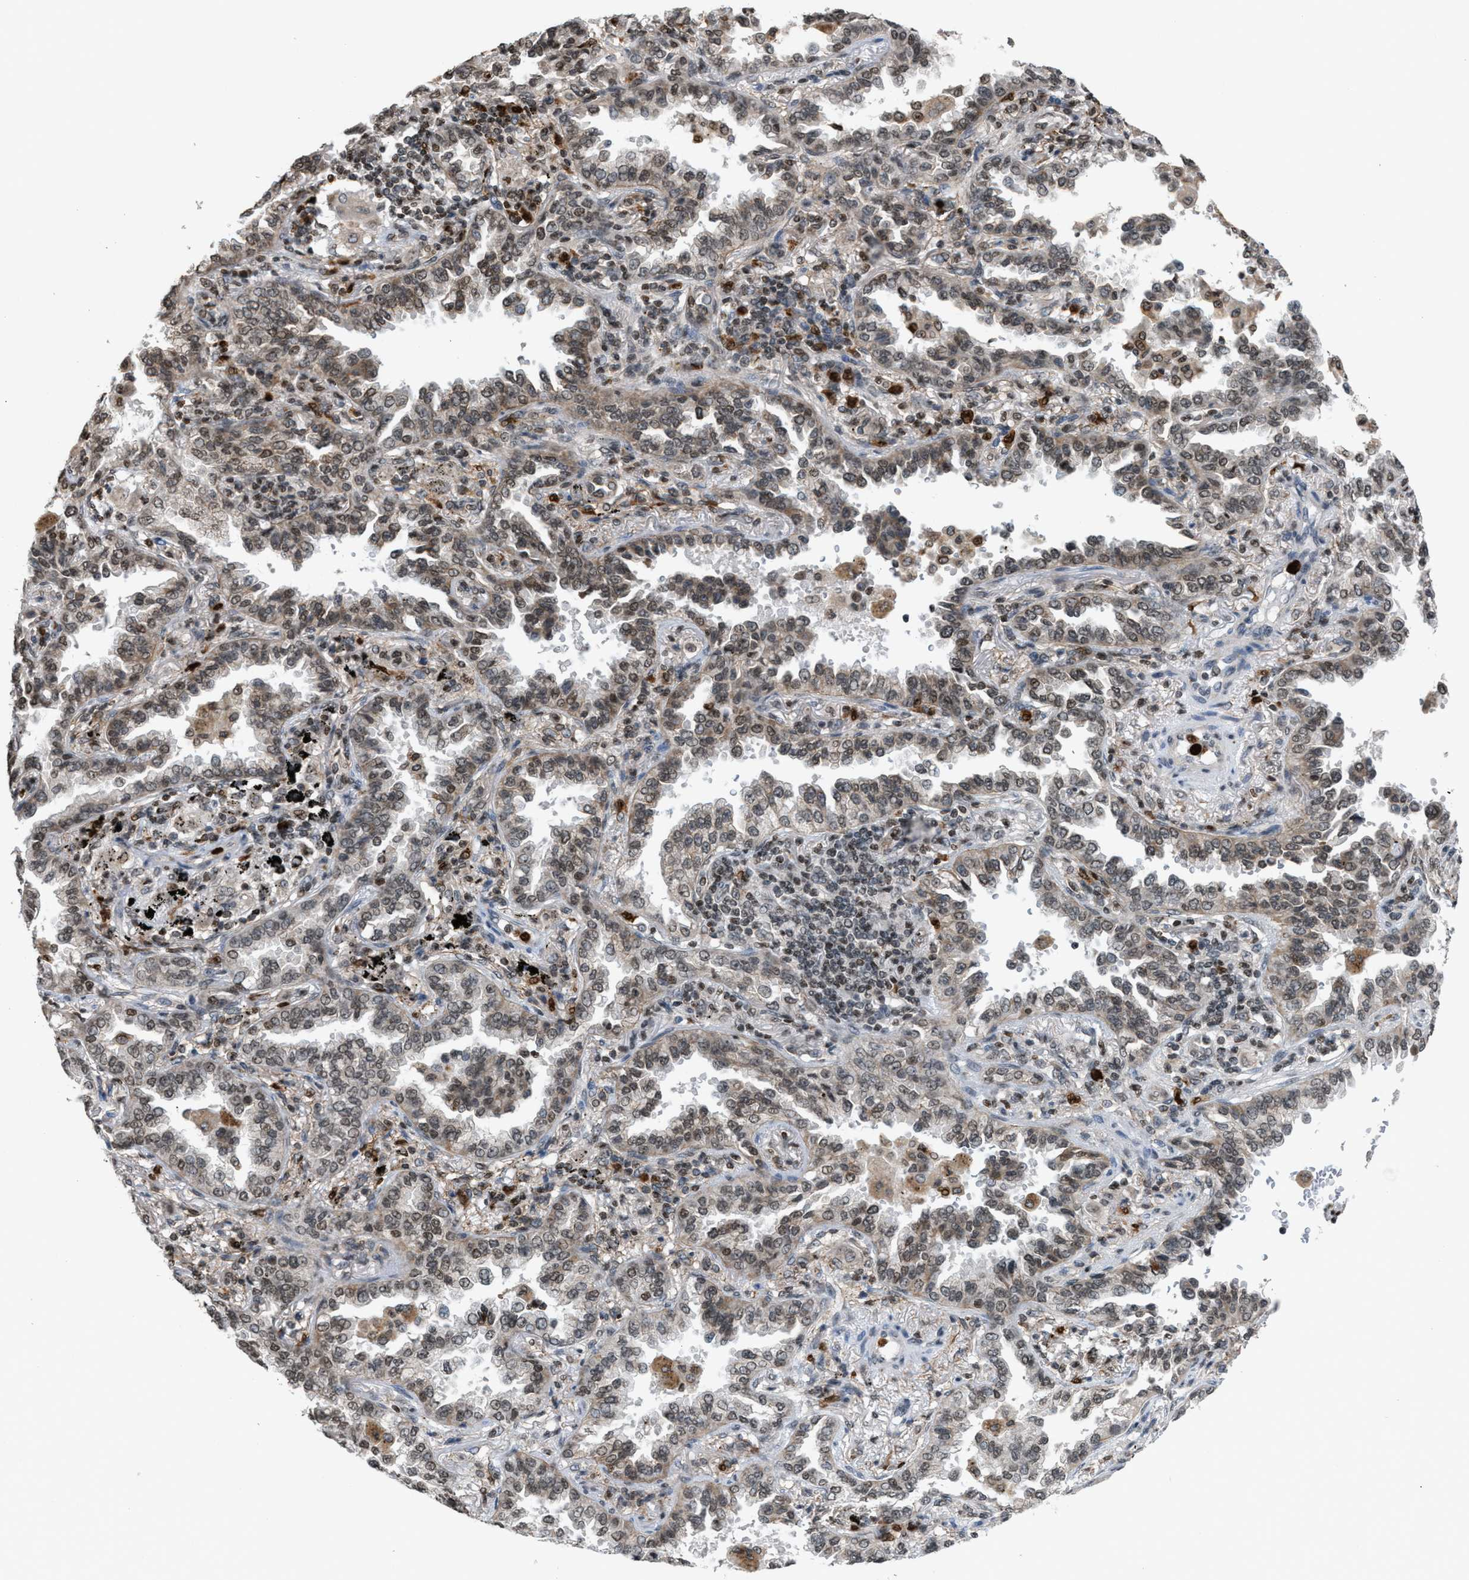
{"staining": {"intensity": "weak", "quantity": ">75%", "location": "cytoplasmic/membranous,nuclear"}, "tissue": "lung cancer", "cell_type": "Tumor cells", "image_type": "cancer", "snomed": [{"axis": "morphology", "description": "Normal tissue, NOS"}, {"axis": "morphology", "description": "Adenocarcinoma, NOS"}, {"axis": "topography", "description": "Lung"}], "caption": "Immunohistochemistry (DAB (3,3'-diaminobenzidine)) staining of lung adenocarcinoma demonstrates weak cytoplasmic/membranous and nuclear protein staining in about >75% of tumor cells.", "gene": "PRUNE2", "patient": {"sex": "male", "age": 59}}